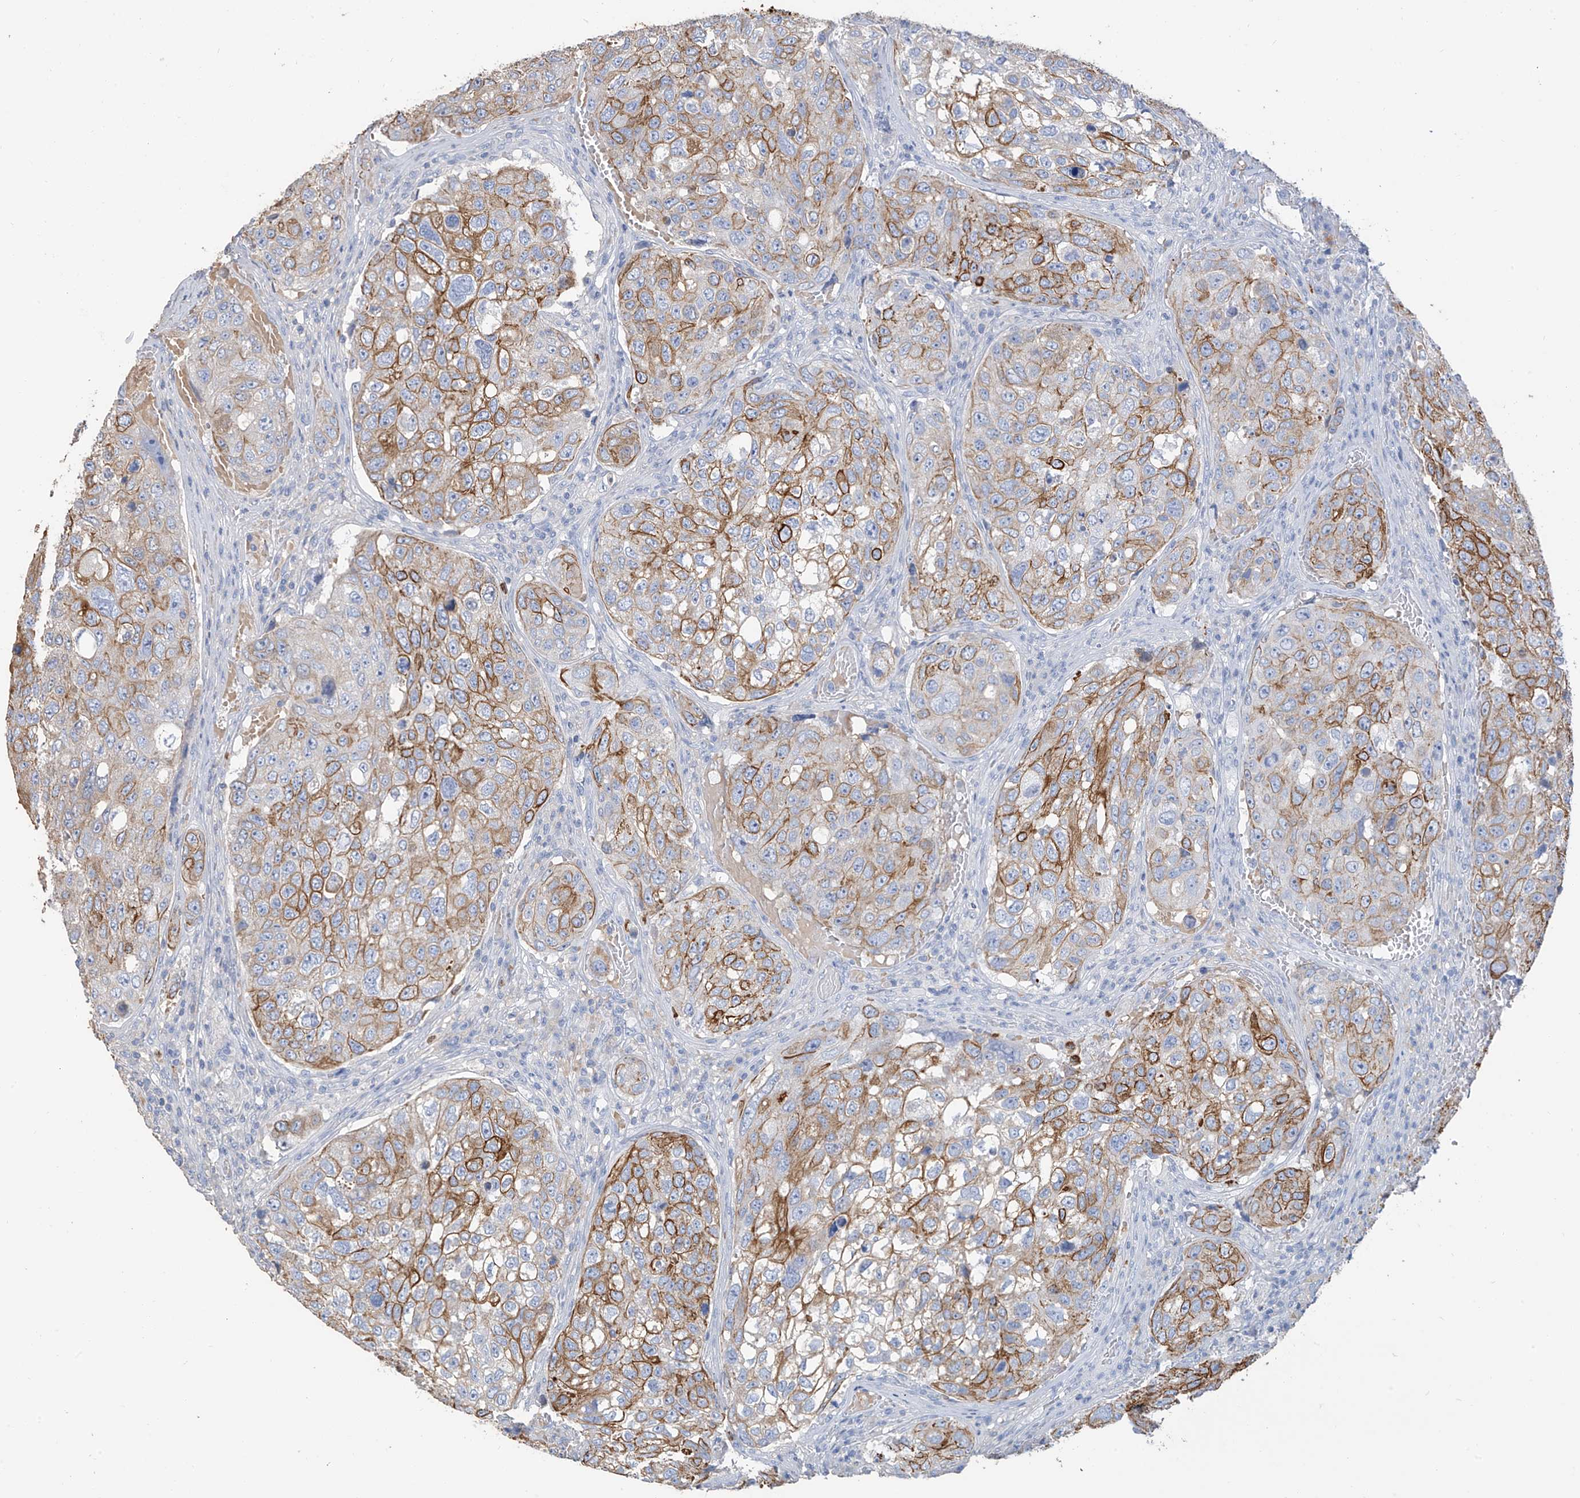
{"staining": {"intensity": "moderate", "quantity": "25%-75%", "location": "cytoplasmic/membranous"}, "tissue": "urothelial cancer", "cell_type": "Tumor cells", "image_type": "cancer", "snomed": [{"axis": "morphology", "description": "Urothelial carcinoma, High grade"}, {"axis": "topography", "description": "Lymph node"}, {"axis": "topography", "description": "Urinary bladder"}], "caption": "Immunohistochemical staining of human high-grade urothelial carcinoma reveals medium levels of moderate cytoplasmic/membranous protein expression in approximately 25%-75% of tumor cells.", "gene": "PAFAH1B3", "patient": {"sex": "male", "age": 51}}